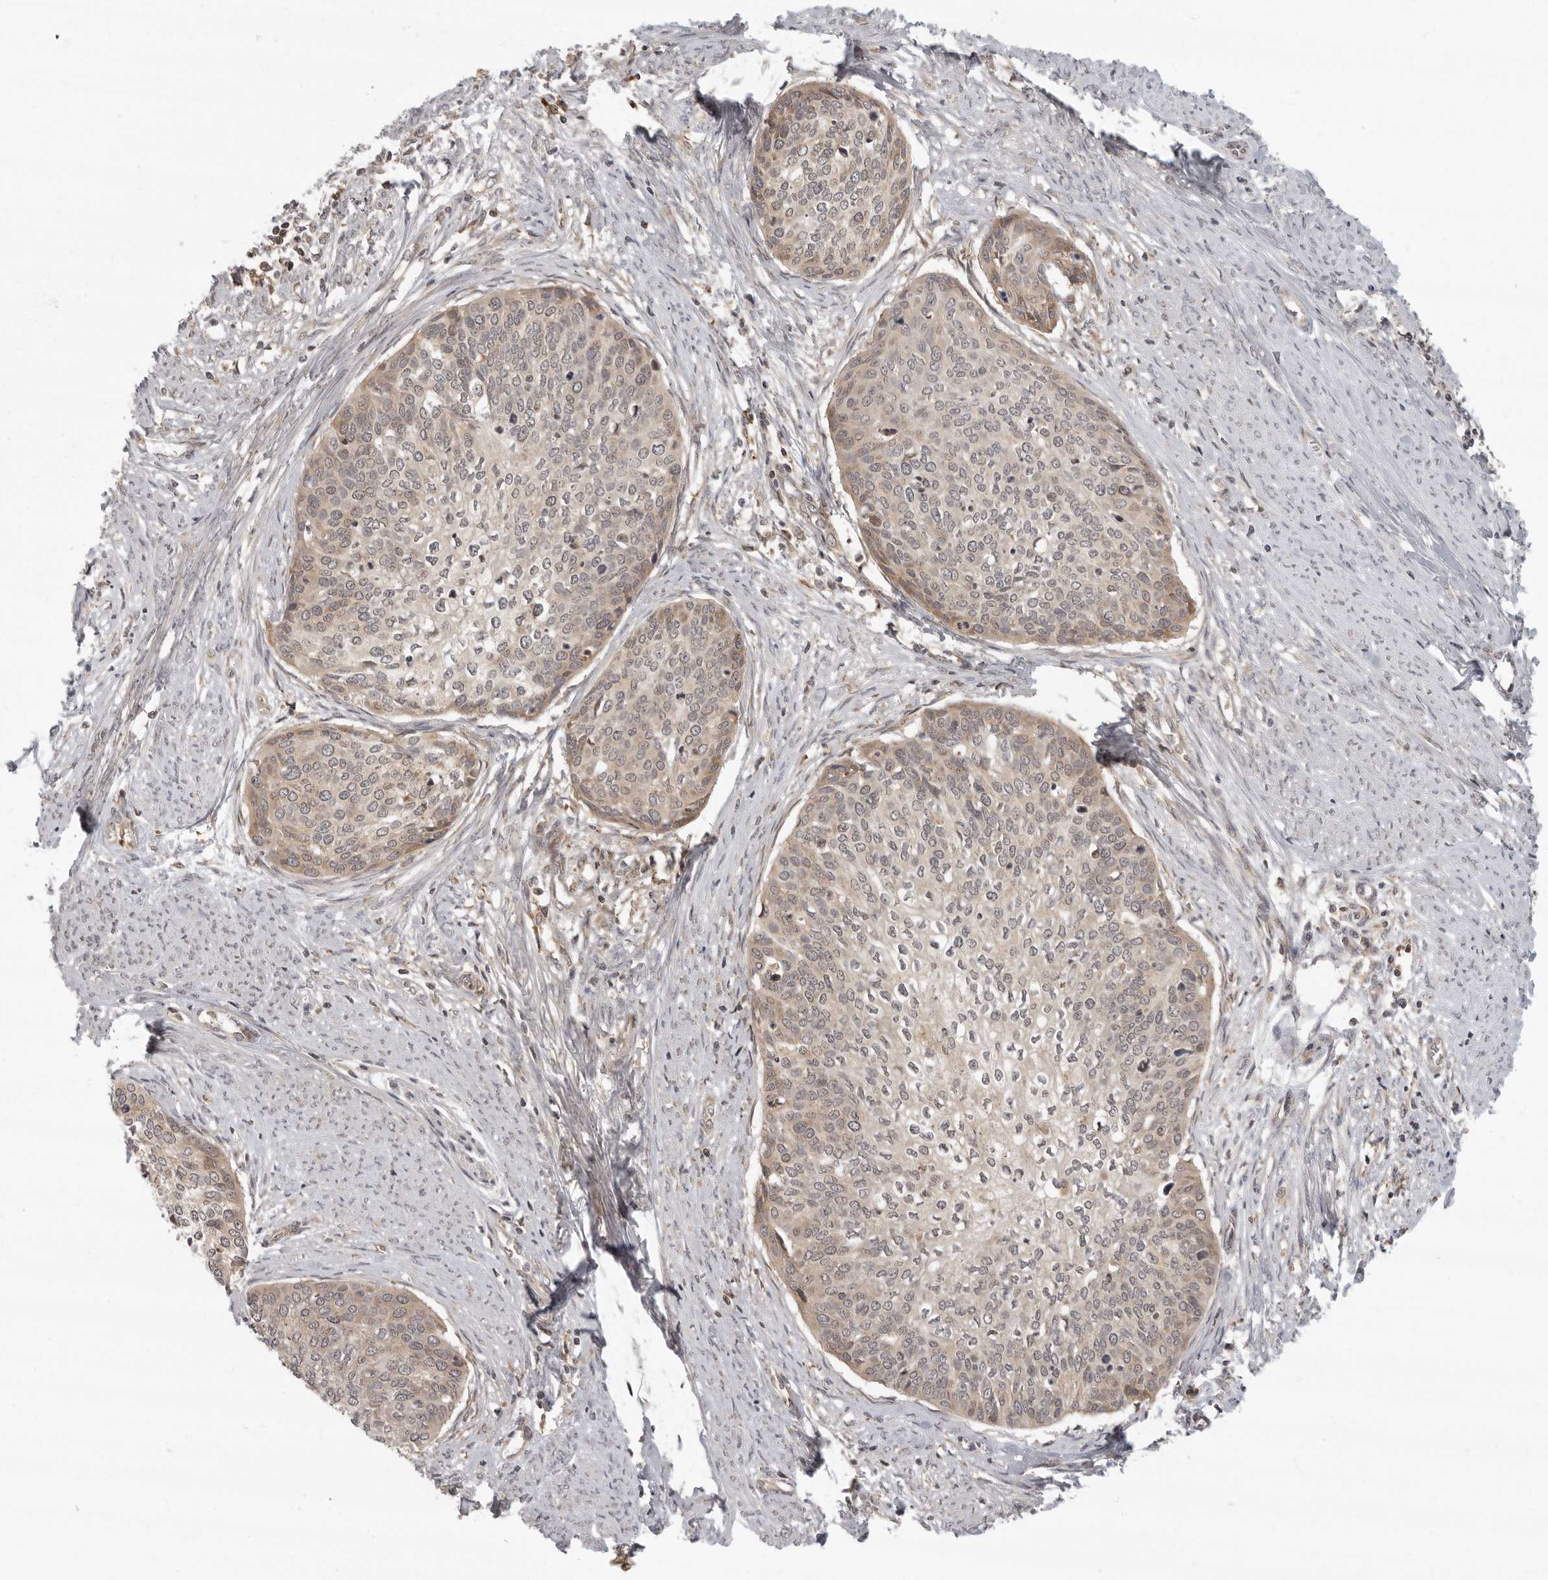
{"staining": {"intensity": "weak", "quantity": ">75%", "location": "cytoplasmic/membranous,nuclear"}, "tissue": "cervical cancer", "cell_type": "Tumor cells", "image_type": "cancer", "snomed": [{"axis": "morphology", "description": "Squamous cell carcinoma, NOS"}, {"axis": "topography", "description": "Cervix"}], "caption": "Cervical cancer was stained to show a protein in brown. There is low levels of weak cytoplasmic/membranous and nuclear positivity in about >75% of tumor cells.", "gene": "PRRC2A", "patient": {"sex": "female", "age": 37}}